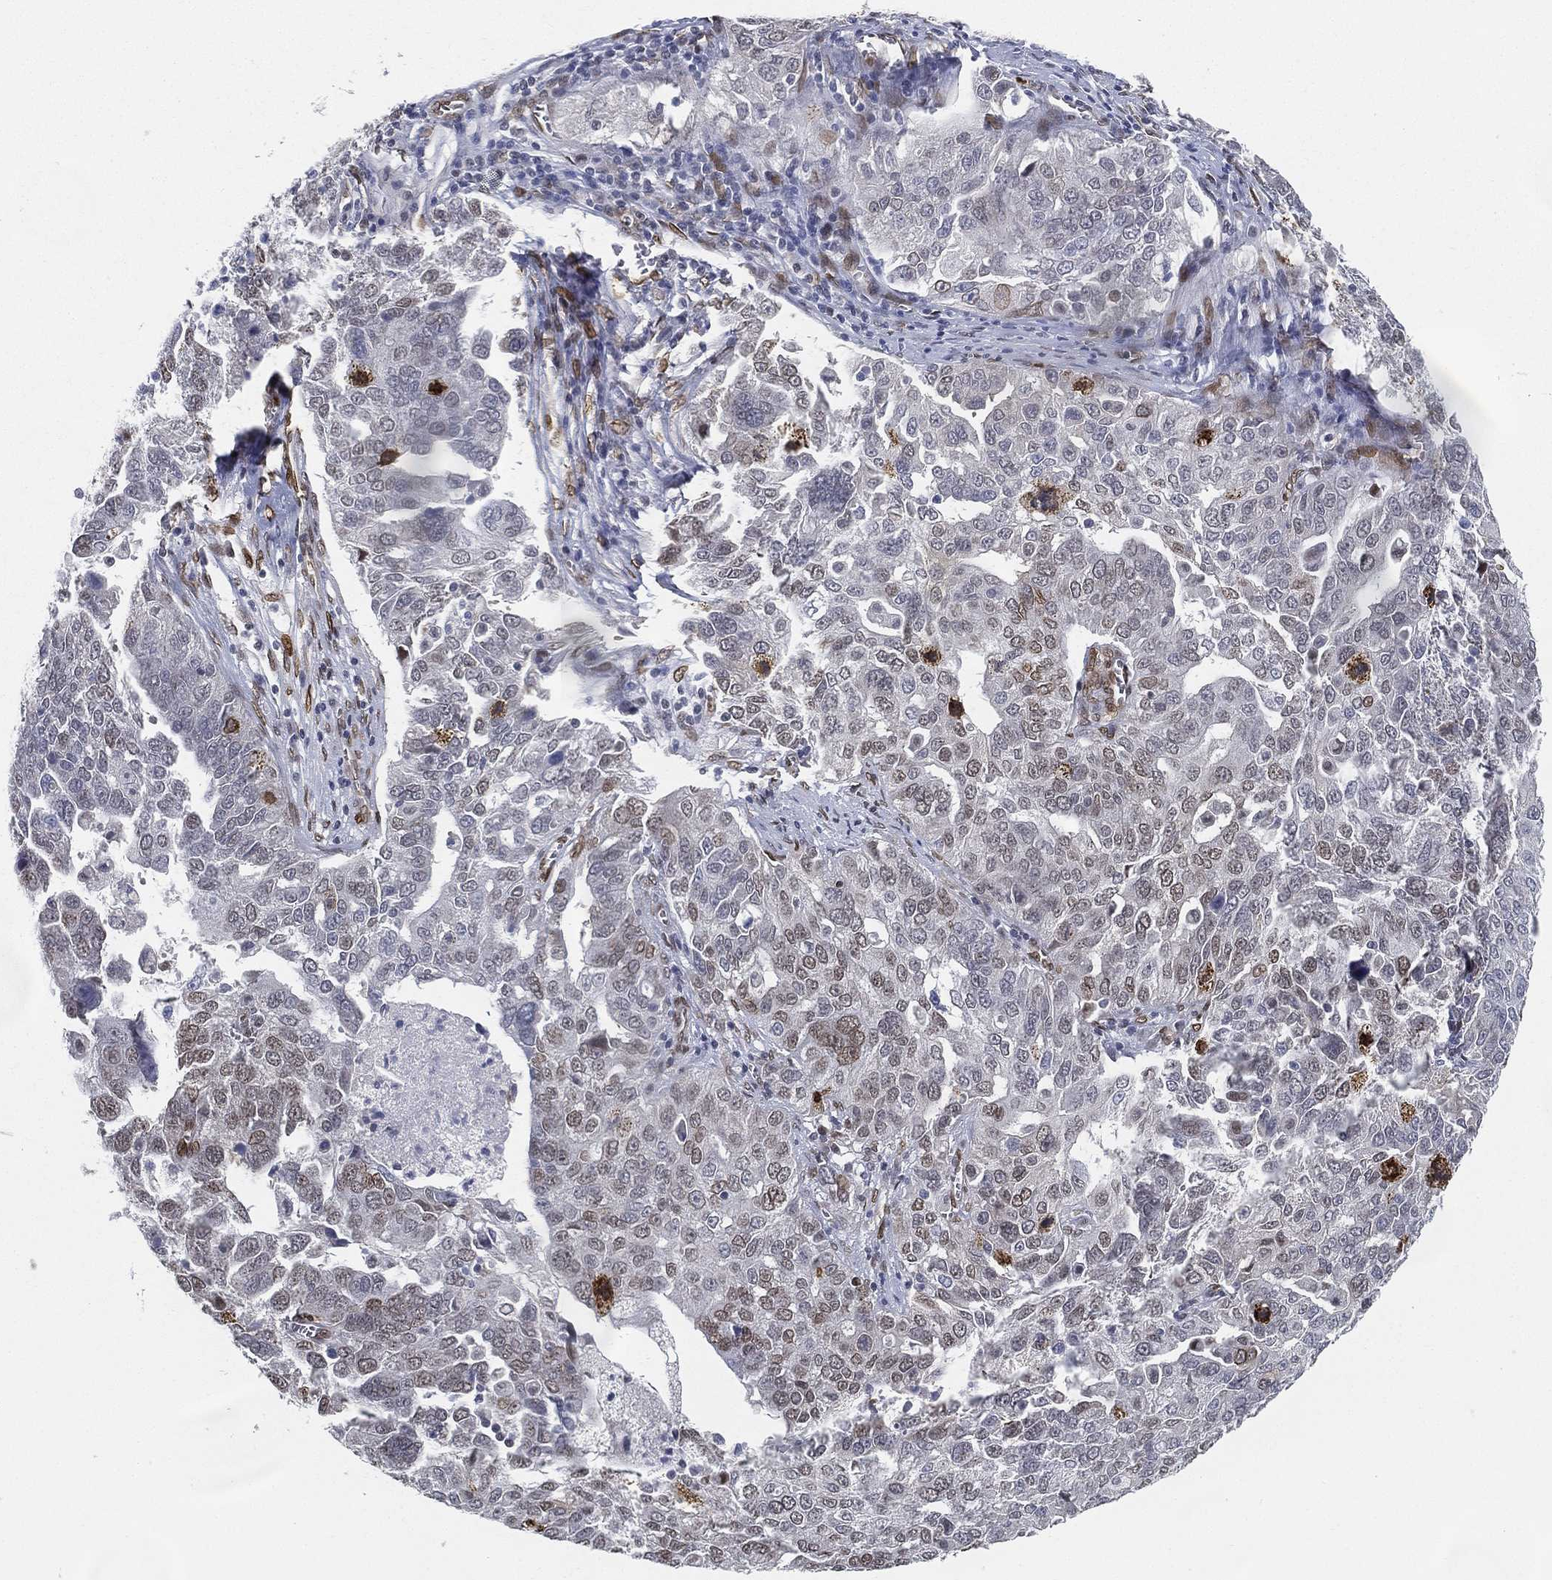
{"staining": {"intensity": "strong", "quantity": "25%-75%", "location": "nuclear"}, "tissue": "ovarian cancer", "cell_type": "Tumor cells", "image_type": "cancer", "snomed": [{"axis": "morphology", "description": "Carcinoma, endometroid"}, {"axis": "topography", "description": "Soft tissue"}, {"axis": "topography", "description": "Ovary"}], "caption": "This is an image of immunohistochemistry staining of ovarian cancer (endometroid carcinoma), which shows strong positivity in the nuclear of tumor cells.", "gene": "LMNB1", "patient": {"sex": "female", "age": 52}}